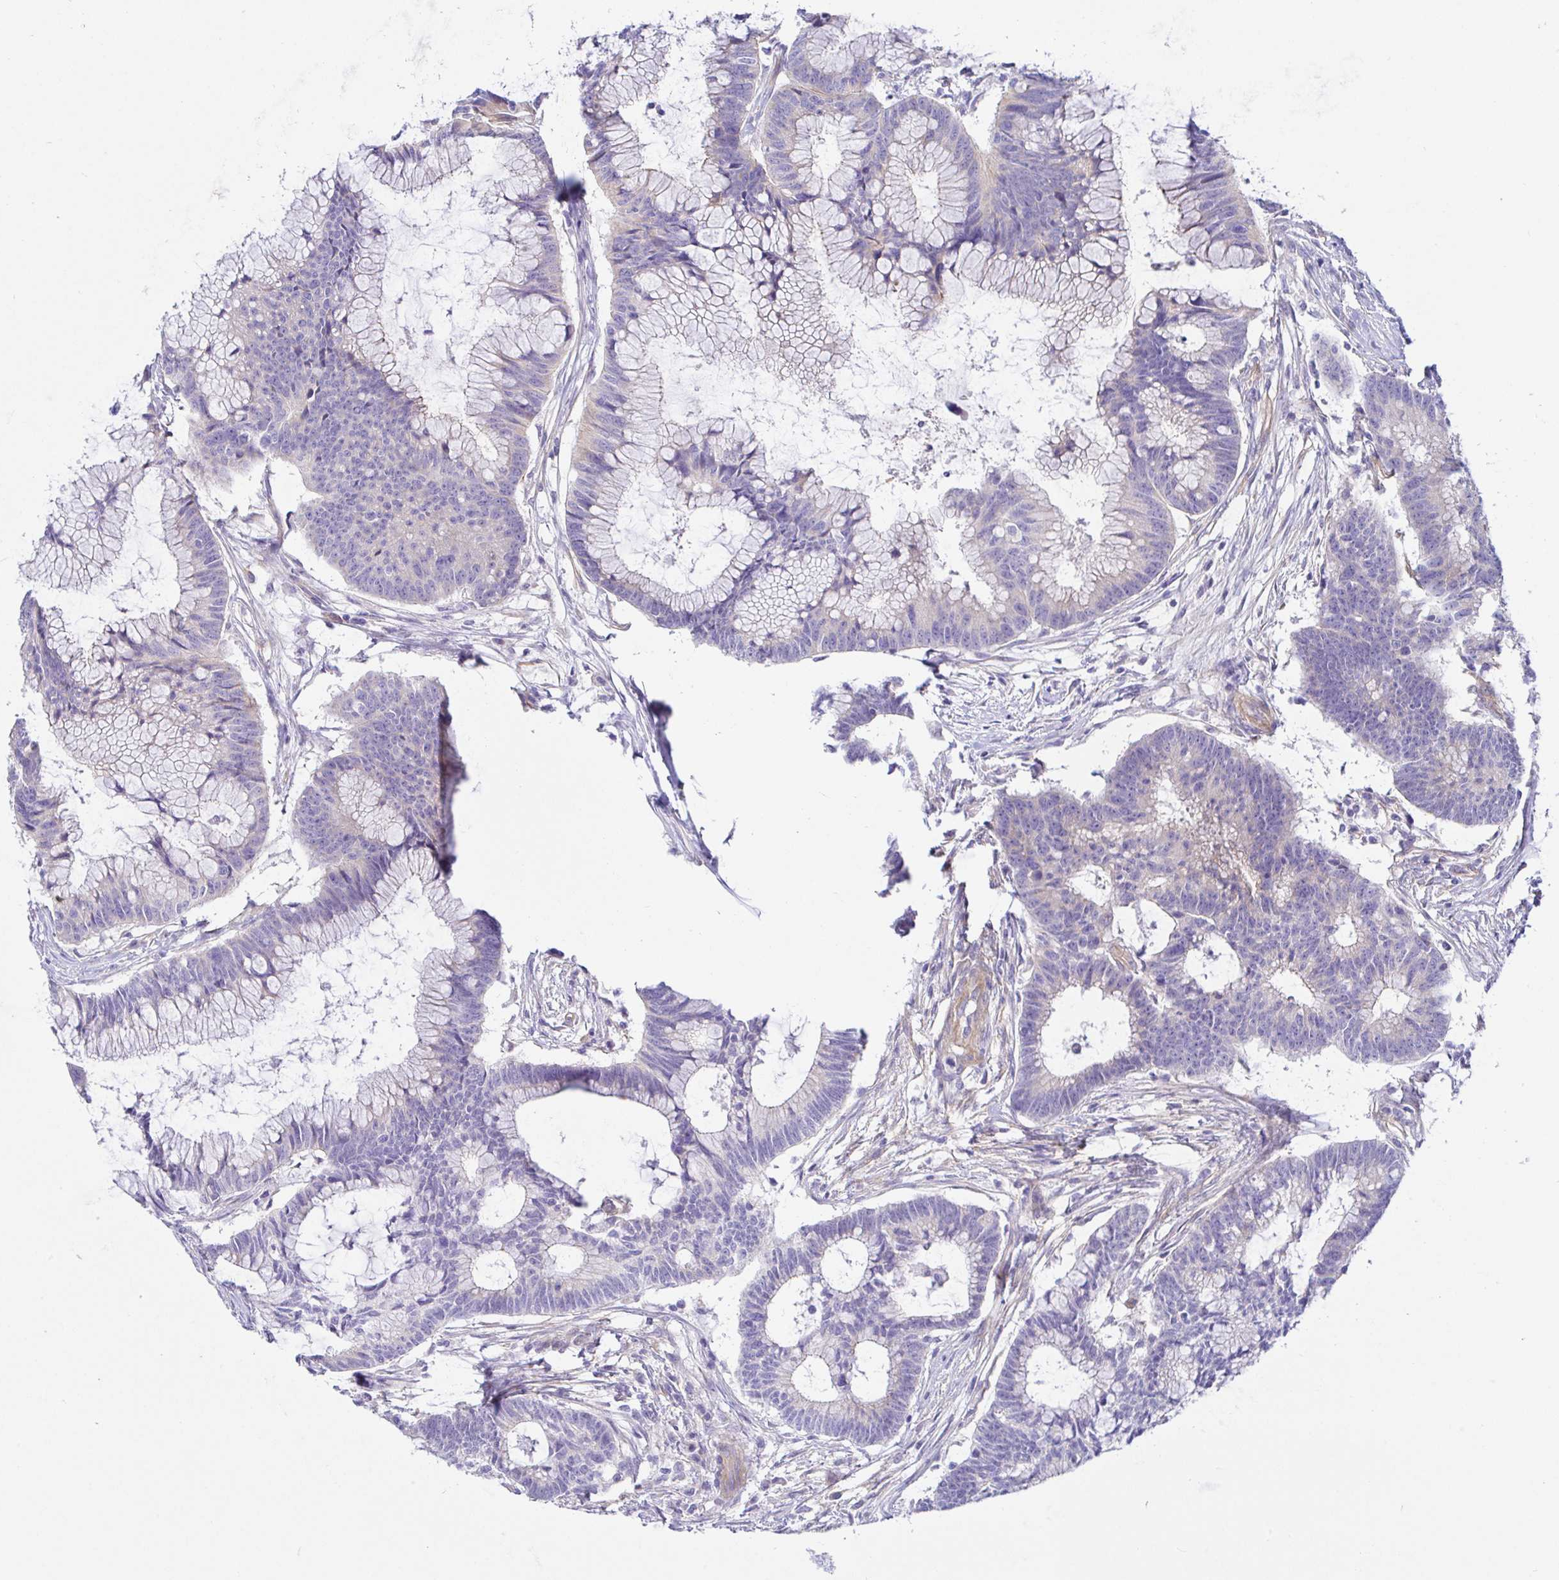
{"staining": {"intensity": "moderate", "quantity": "25%-75%", "location": "cytoplasmic/membranous"}, "tissue": "colorectal cancer", "cell_type": "Tumor cells", "image_type": "cancer", "snomed": [{"axis": "morphology", "description": "Adenocarcinoma, NOS"}, {"axis": "topography", "description": "Colon"}], "caption": "Colorectal cancer stained with DAB (3,3'-diaminobenzidine) IHC demonstrates medium levels of moderate cytoplasmic/membranous positivity in approximately 25%-75% of tumor cells.", "gene": "ARL4D", "patient": {"sex": "female", "age": 78}}